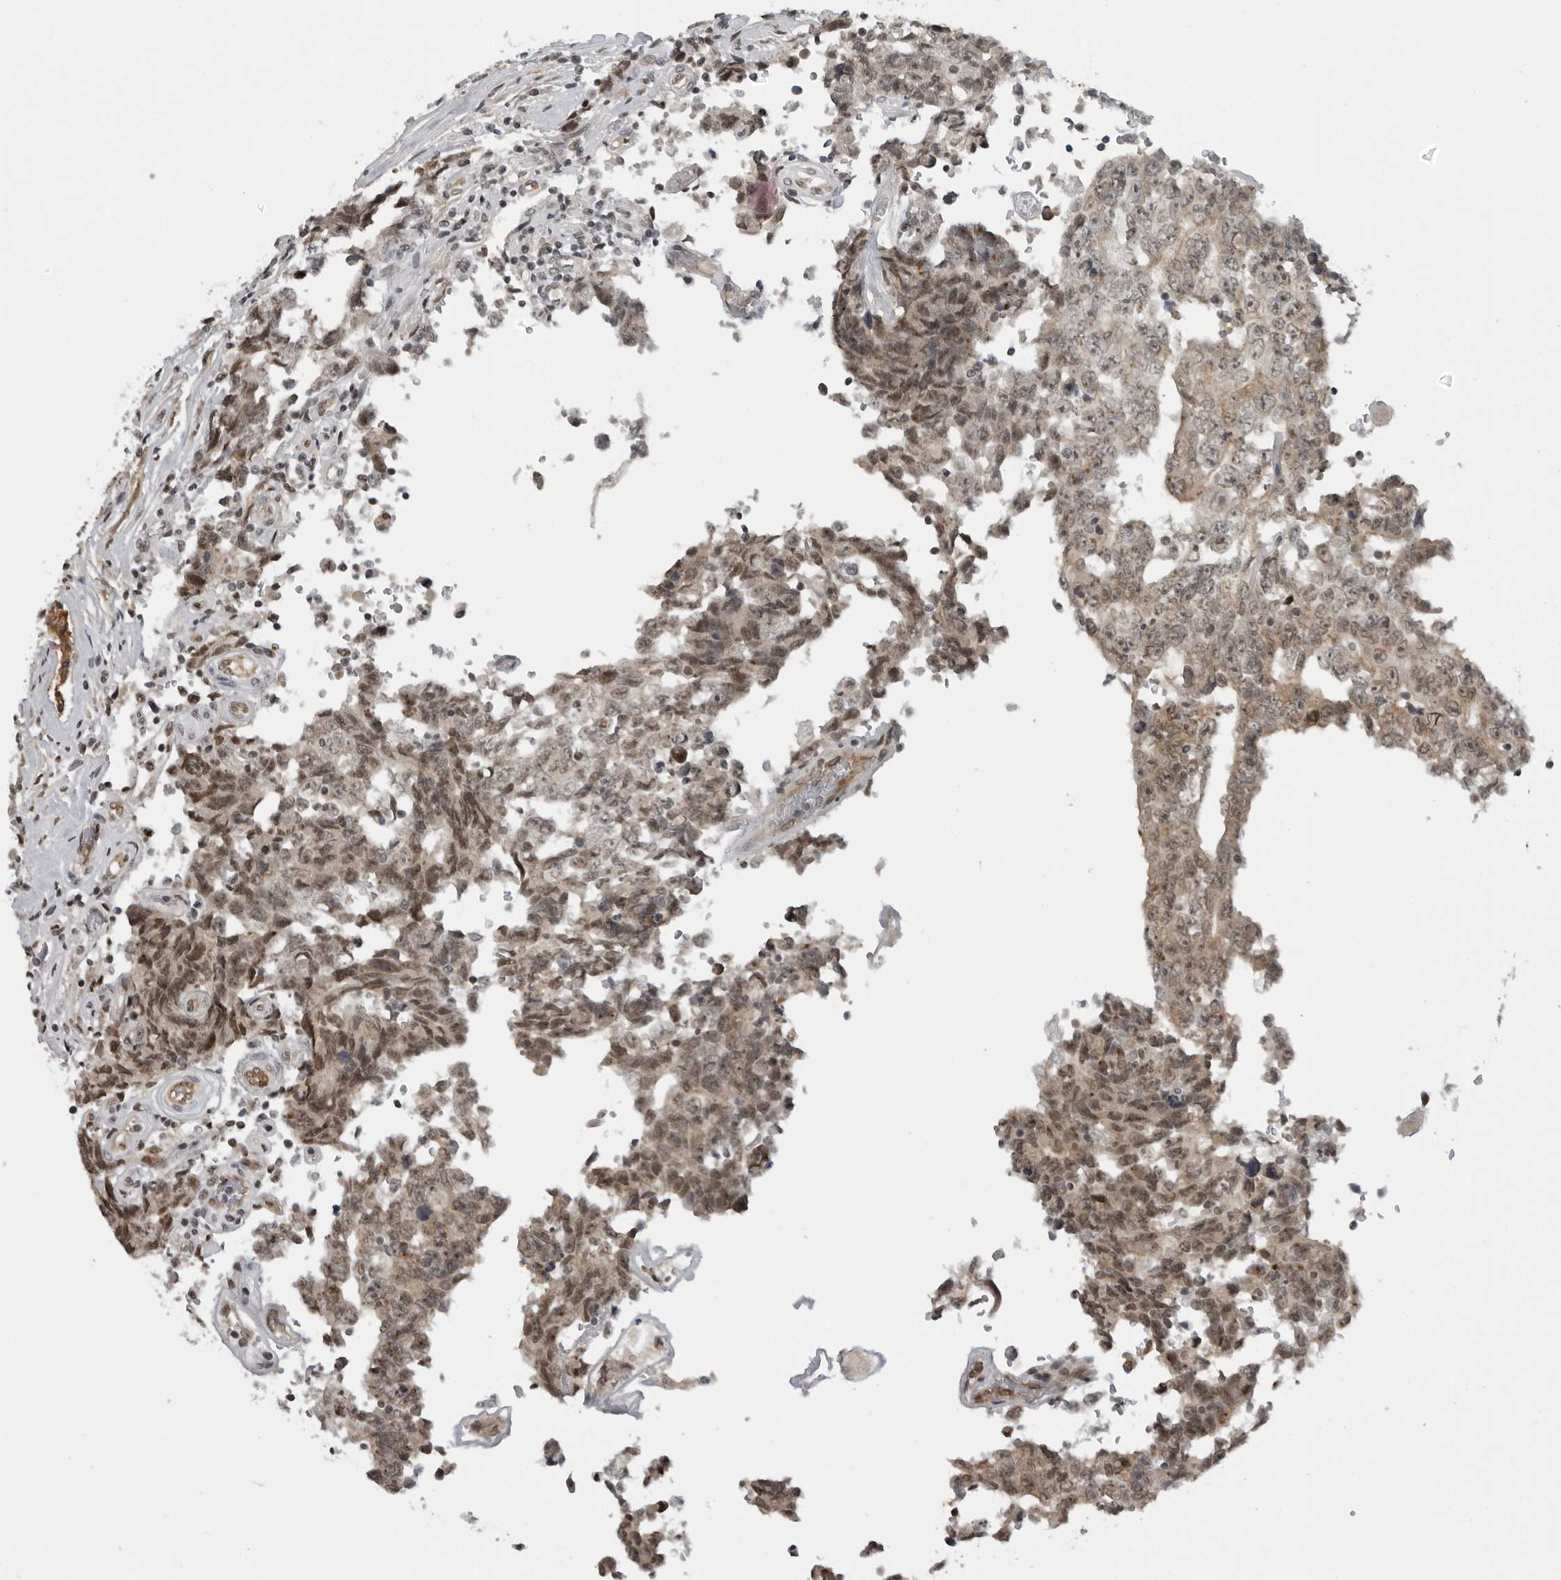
{"staining": {"intensity": "moderate", "quantity": ">75%", "location": "cytoplasmic/membranous,nuclear"}, "tissue": "testis cancer", "cell_type": "Tumor cells", "image_type": "cancer", "snomed": [{"axis": "morphology", "description": "Carcinoma, Embryonal, NOS"}, {"axis": "topography", "description": "Testis"}], "caption": "Immunohistochemistry (IHC) staining of testis cancer (embryonal carcinoma), which exhibits medium levels of moderate cytoplasmic/membranous and nuclear staining in about >75% of tumor cells indicating moderate cytoplasmic/membranous and nuclear protein expression. The staining was performed using DAB (brown) for protein detection and nuclei were counterstained in hematoxylin (blue).", "gene": "MAF", "patient": {"sex": "male", "age": 26}}